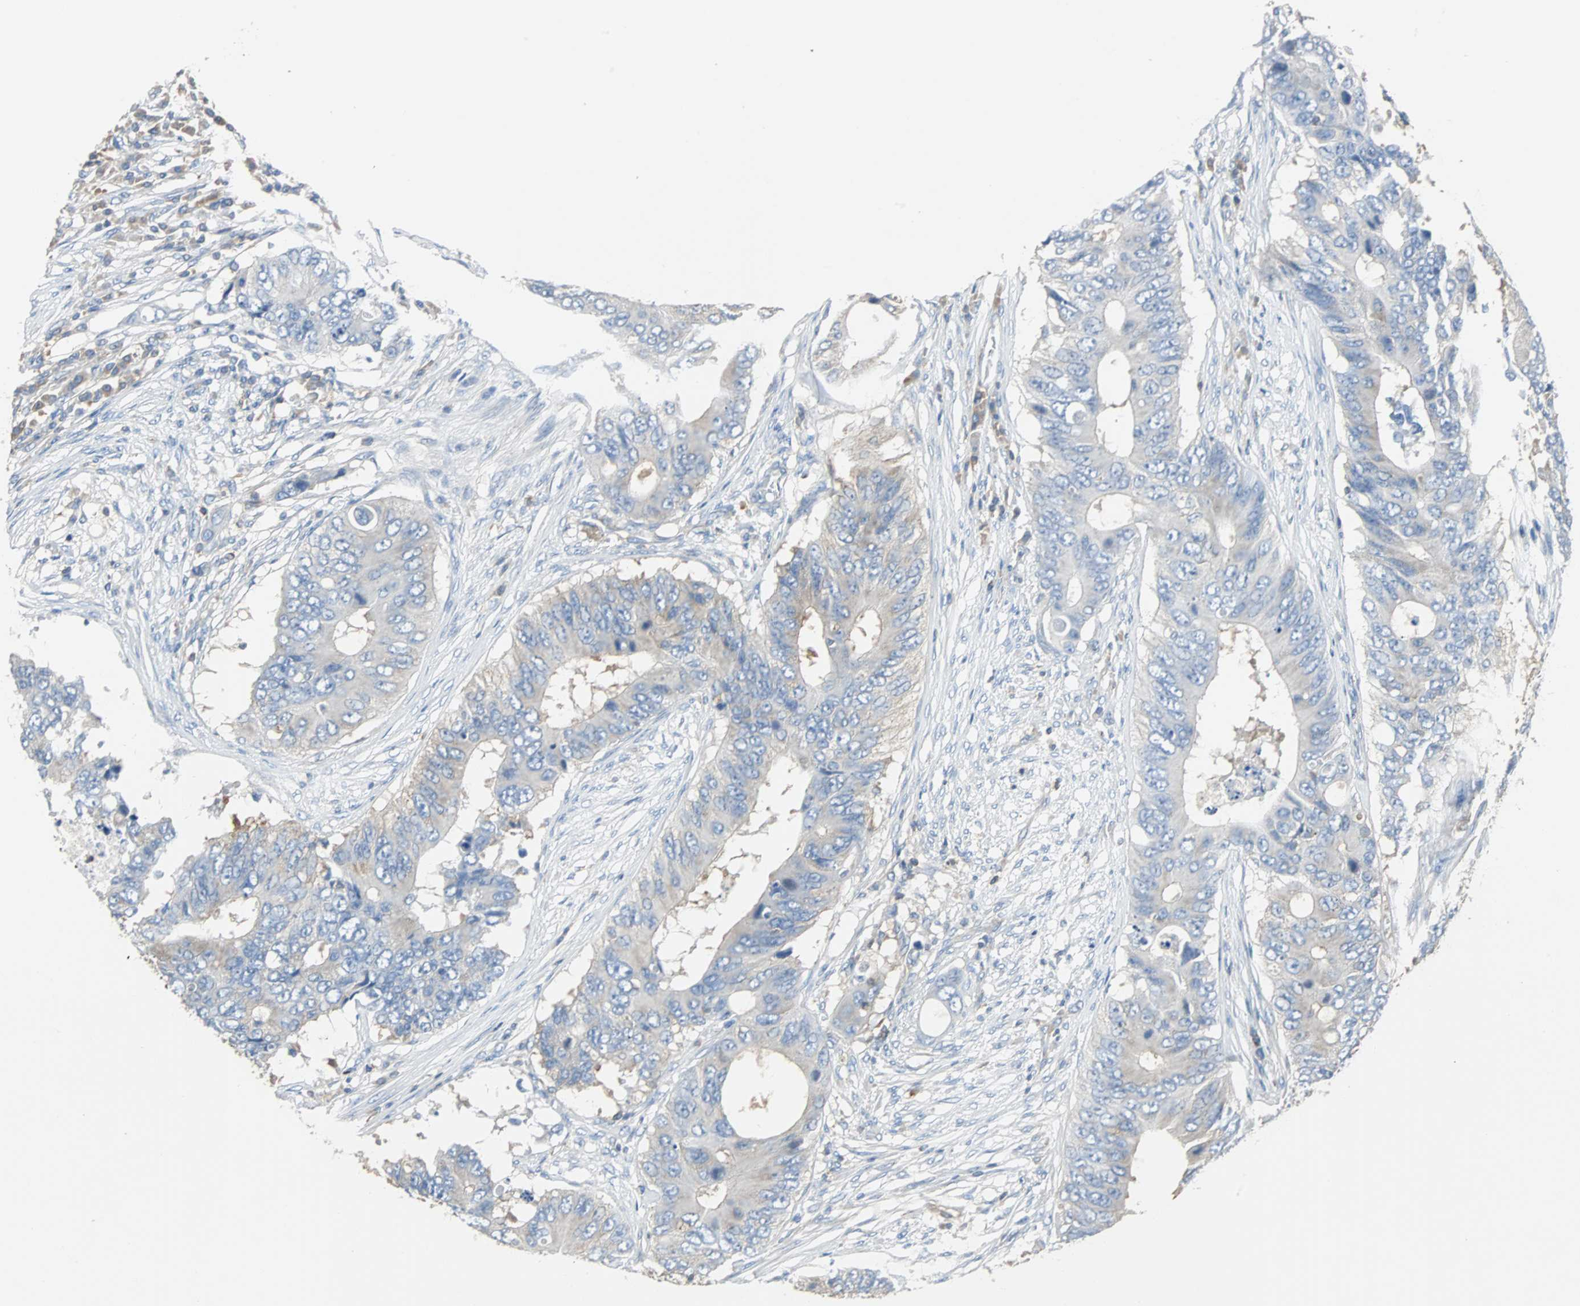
{"staining": {"intensity": "negative", "quantity": "none", "location": "none"}, "tissue": "colorectal cancer", "cell_type": "Tumor cells", "image_type": "cancer", "snomed": [{"axis": "morphology", "description": "Adenocarcinoma, NOS"}, {"axis": "topography", "description": "Colon"}], "caption": "Protein analysis of colorectal cancer (adenocarcinoma) exhibits no significant expression in tumor cells.", "gene": "TSC22D4", "patient": {"sex": "male", "age": 71}}